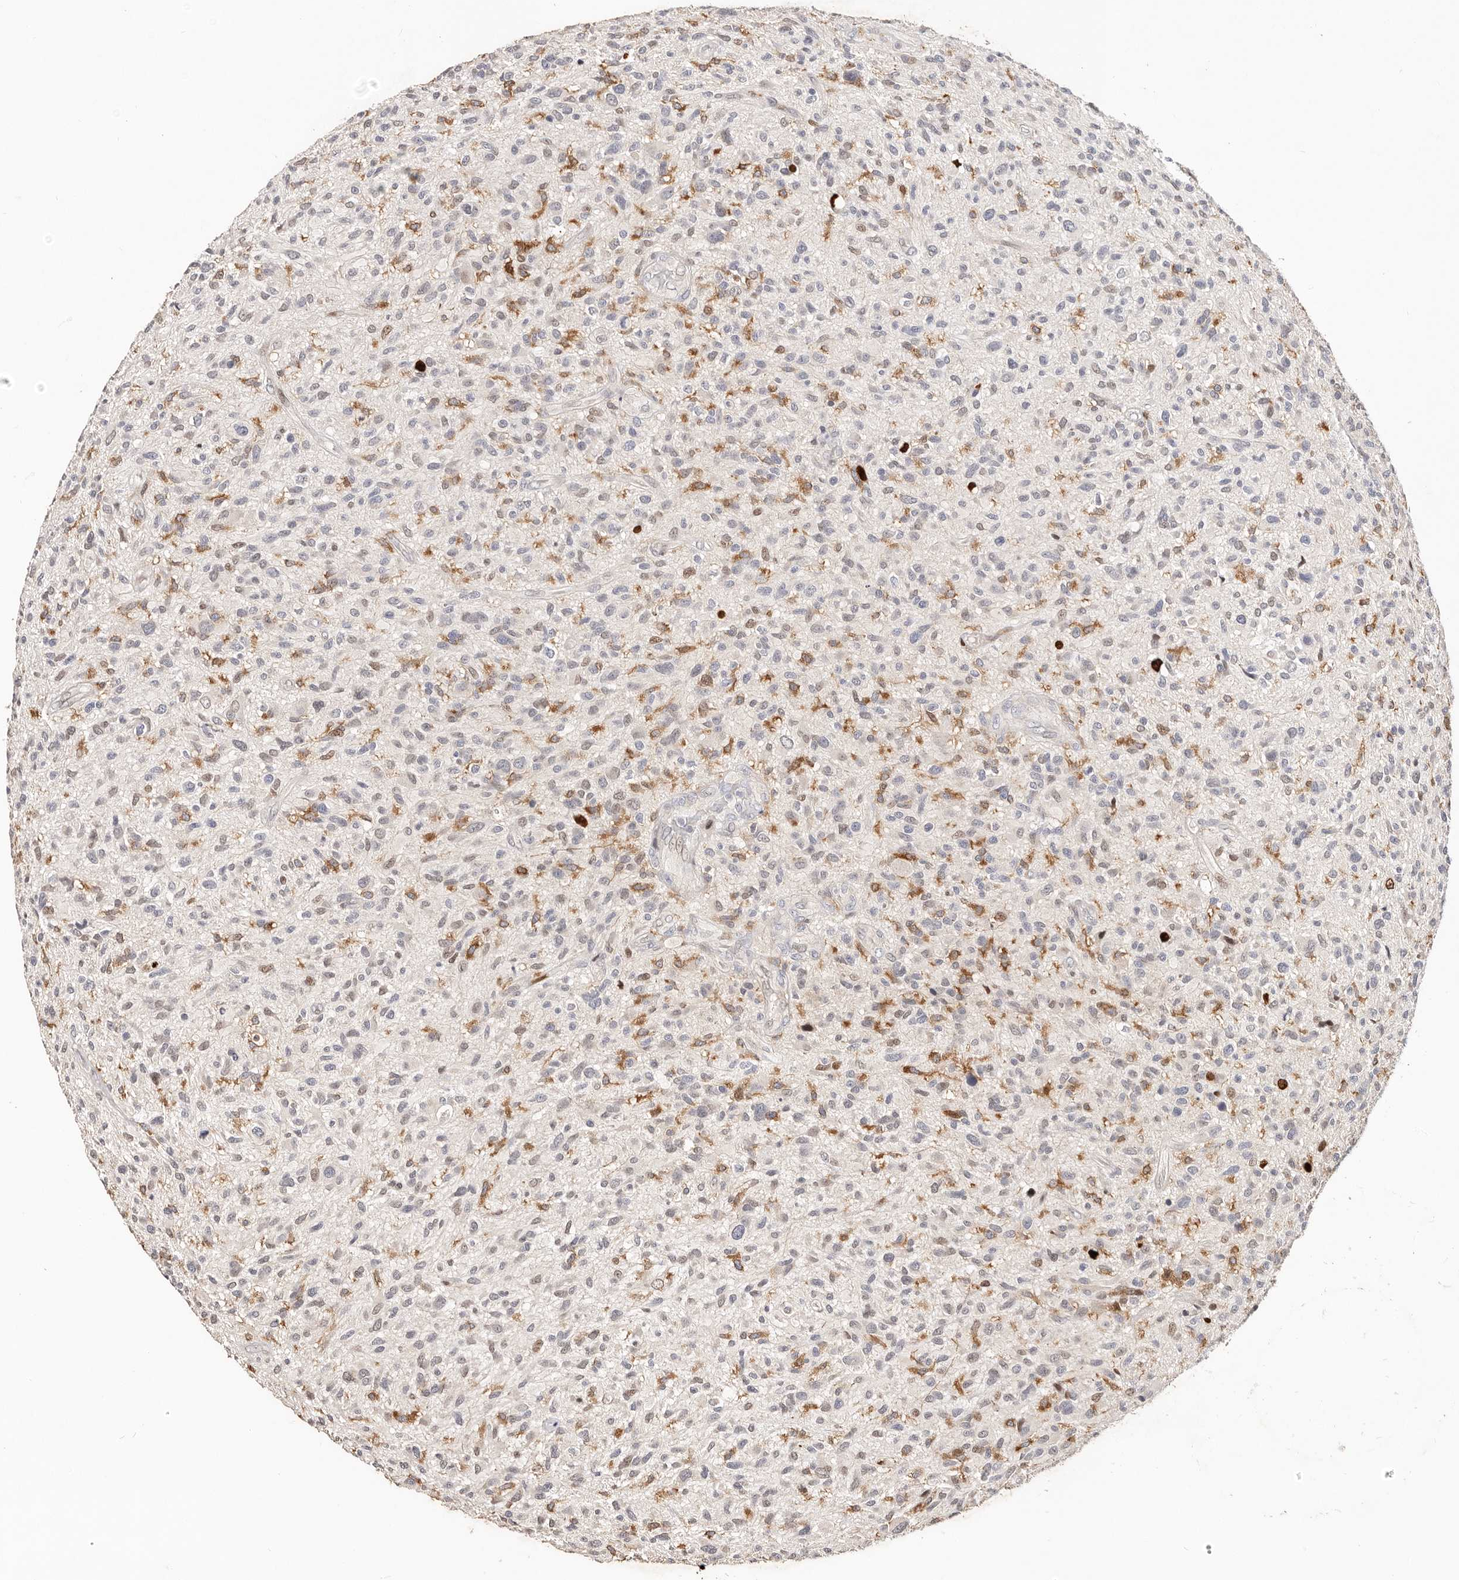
{"staining": {"intensity": "moderate", "quantity": "<25%", "location": "cytoplasmic/membranous"}, "tissue": "glioma", "cell_type": "Tumor cells", "image_type": "cancer", "snomed": [{"axis": "morphology", "description": "Glioma, malignant, High grade"}, {"axis": "topography", "description": "Brain"}], "caption": "This is a histology image of immunohistochemistry (IHC) staining of glioma, which shows moderate positivity in the cytoplasmic/membranous of tumor cells.", "gene": "IQGAP3", "patient": {"sex": "male", "age": 47}}